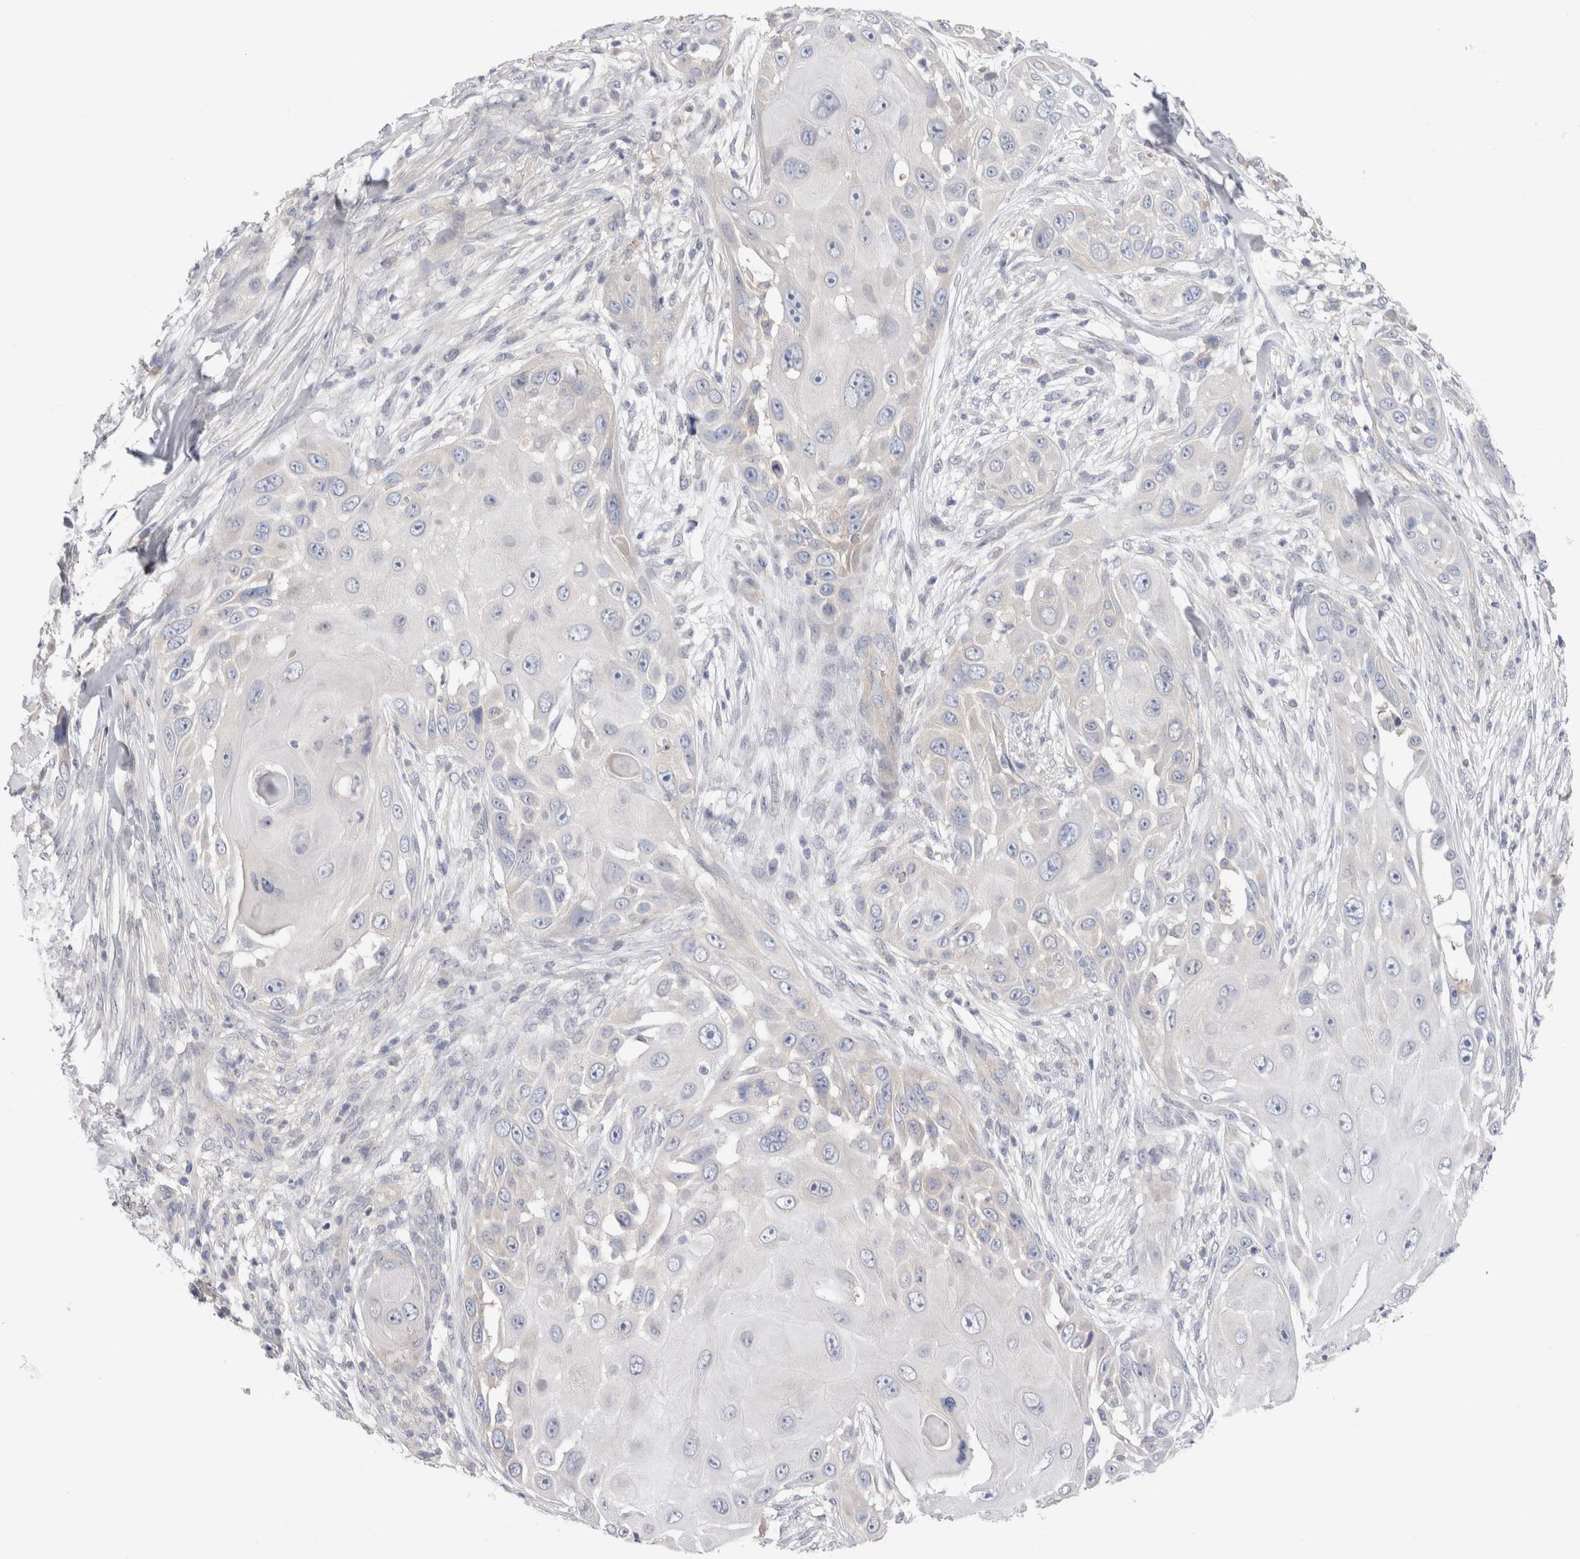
{"staining": {"intensity": "negative", "quantity": "none", "location": "none"}, "tissue": "skin cancer", "cell_type": "Tumor cells", "image_type": "cancer", "snomed": [{"axis": "morphology", "description": "Squamous cell carcinoma, NOS"}, {"axis": "topography", "description": "Skin"}], "caption": "Squamous cell carcinoma (skin) was stained to show a protein in brown. There is no significant staining in tumor cells.", "gene": "NDOR1", "patient": {"sex": "female", "age": 44}}